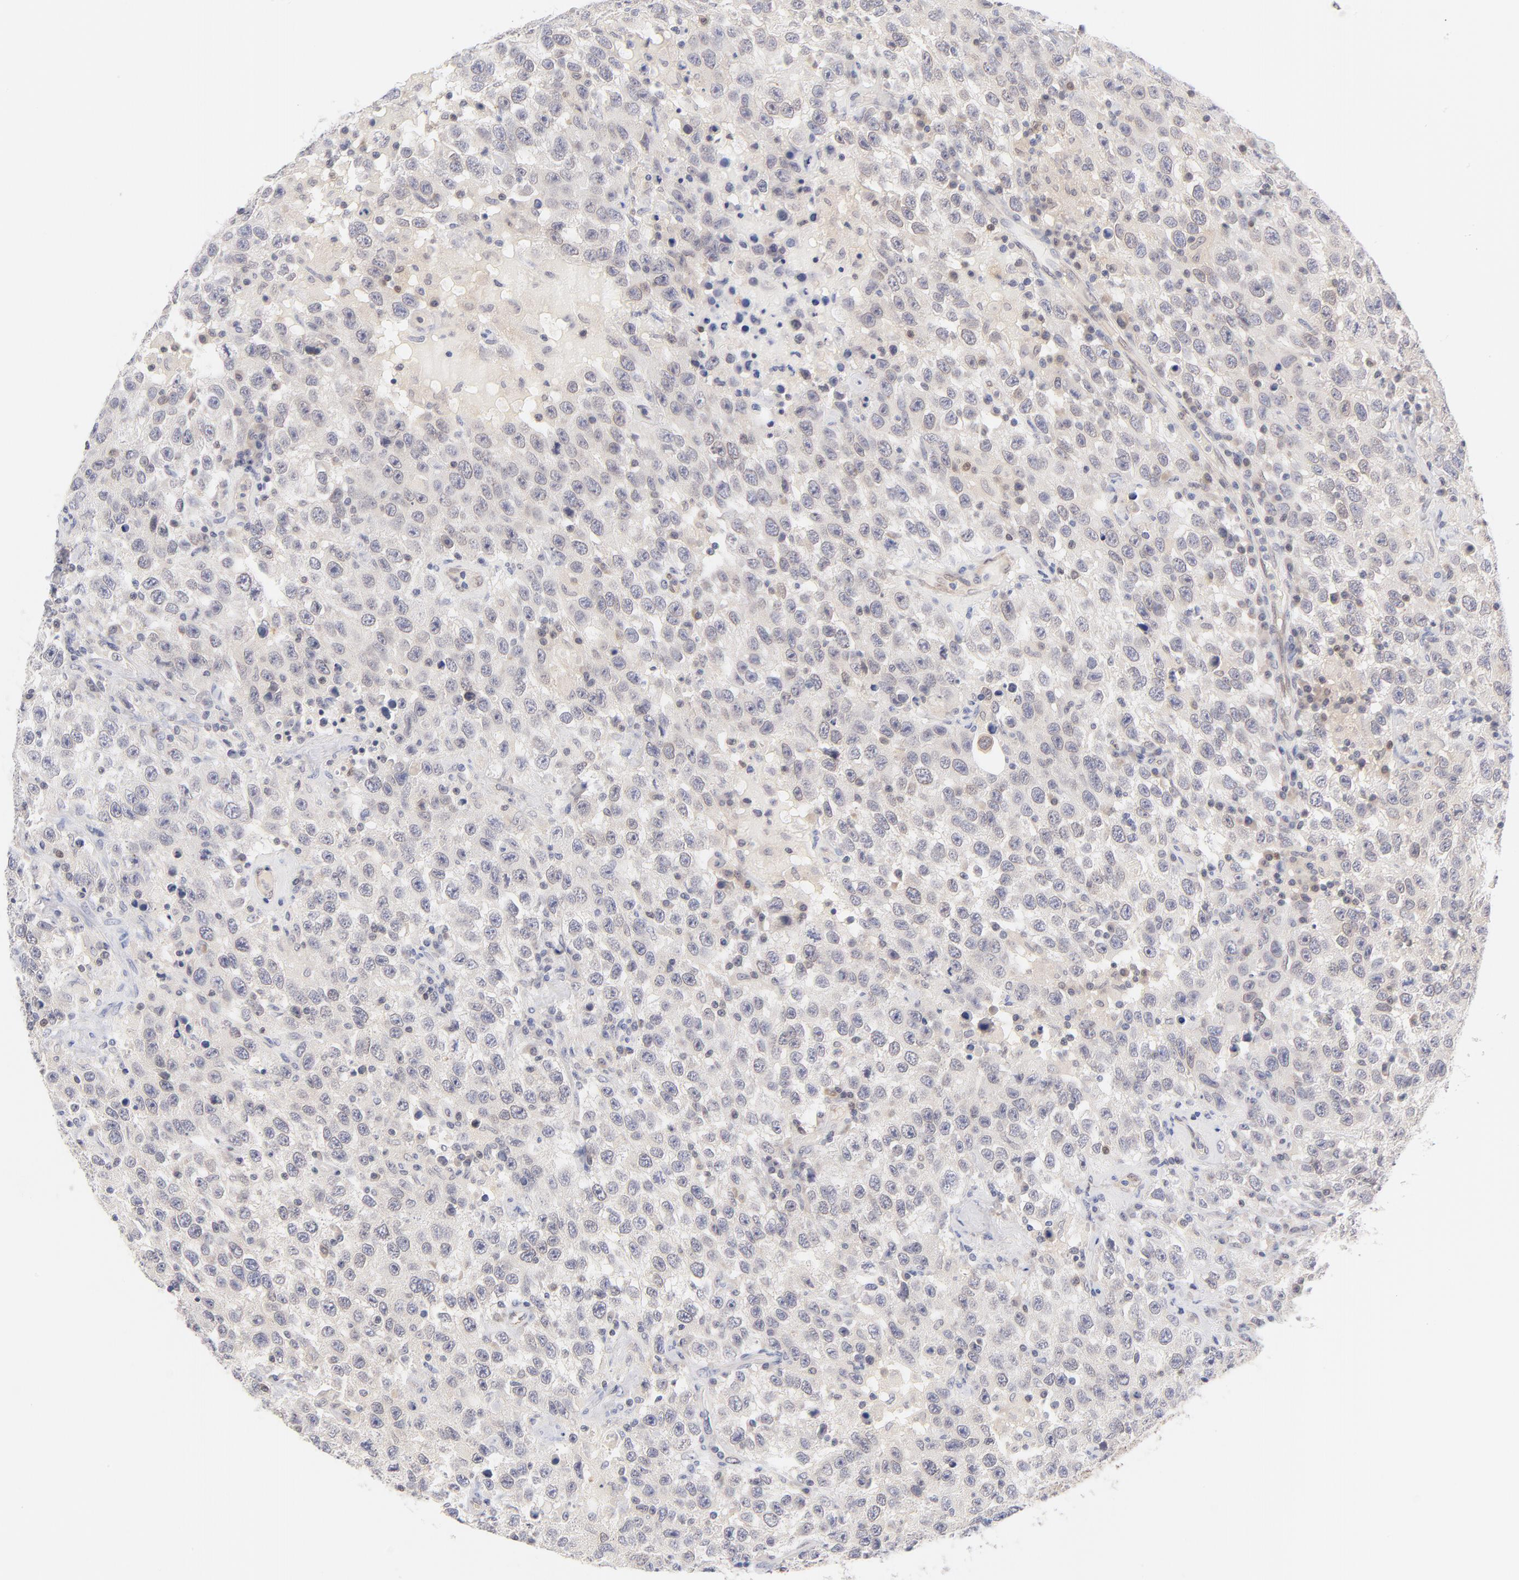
{"staining": {"intensity": "negative", "quantity": "none", "location": "none"}, "tissue": "testis cancer", "cell_type": "Tumor cells", "image_type": "cancer", "snomed": [{"axis": "morphology", "description": "Seminoma, NOS"}, {"axis": "topography", "description": "Testis"}], "caption": "This is an immunohistochemistry (IHC) image of seminoma (testis). There is no staining in tumor cells.", "gene": "CASP6", "patient": {"sex": "male", "age": 41}}